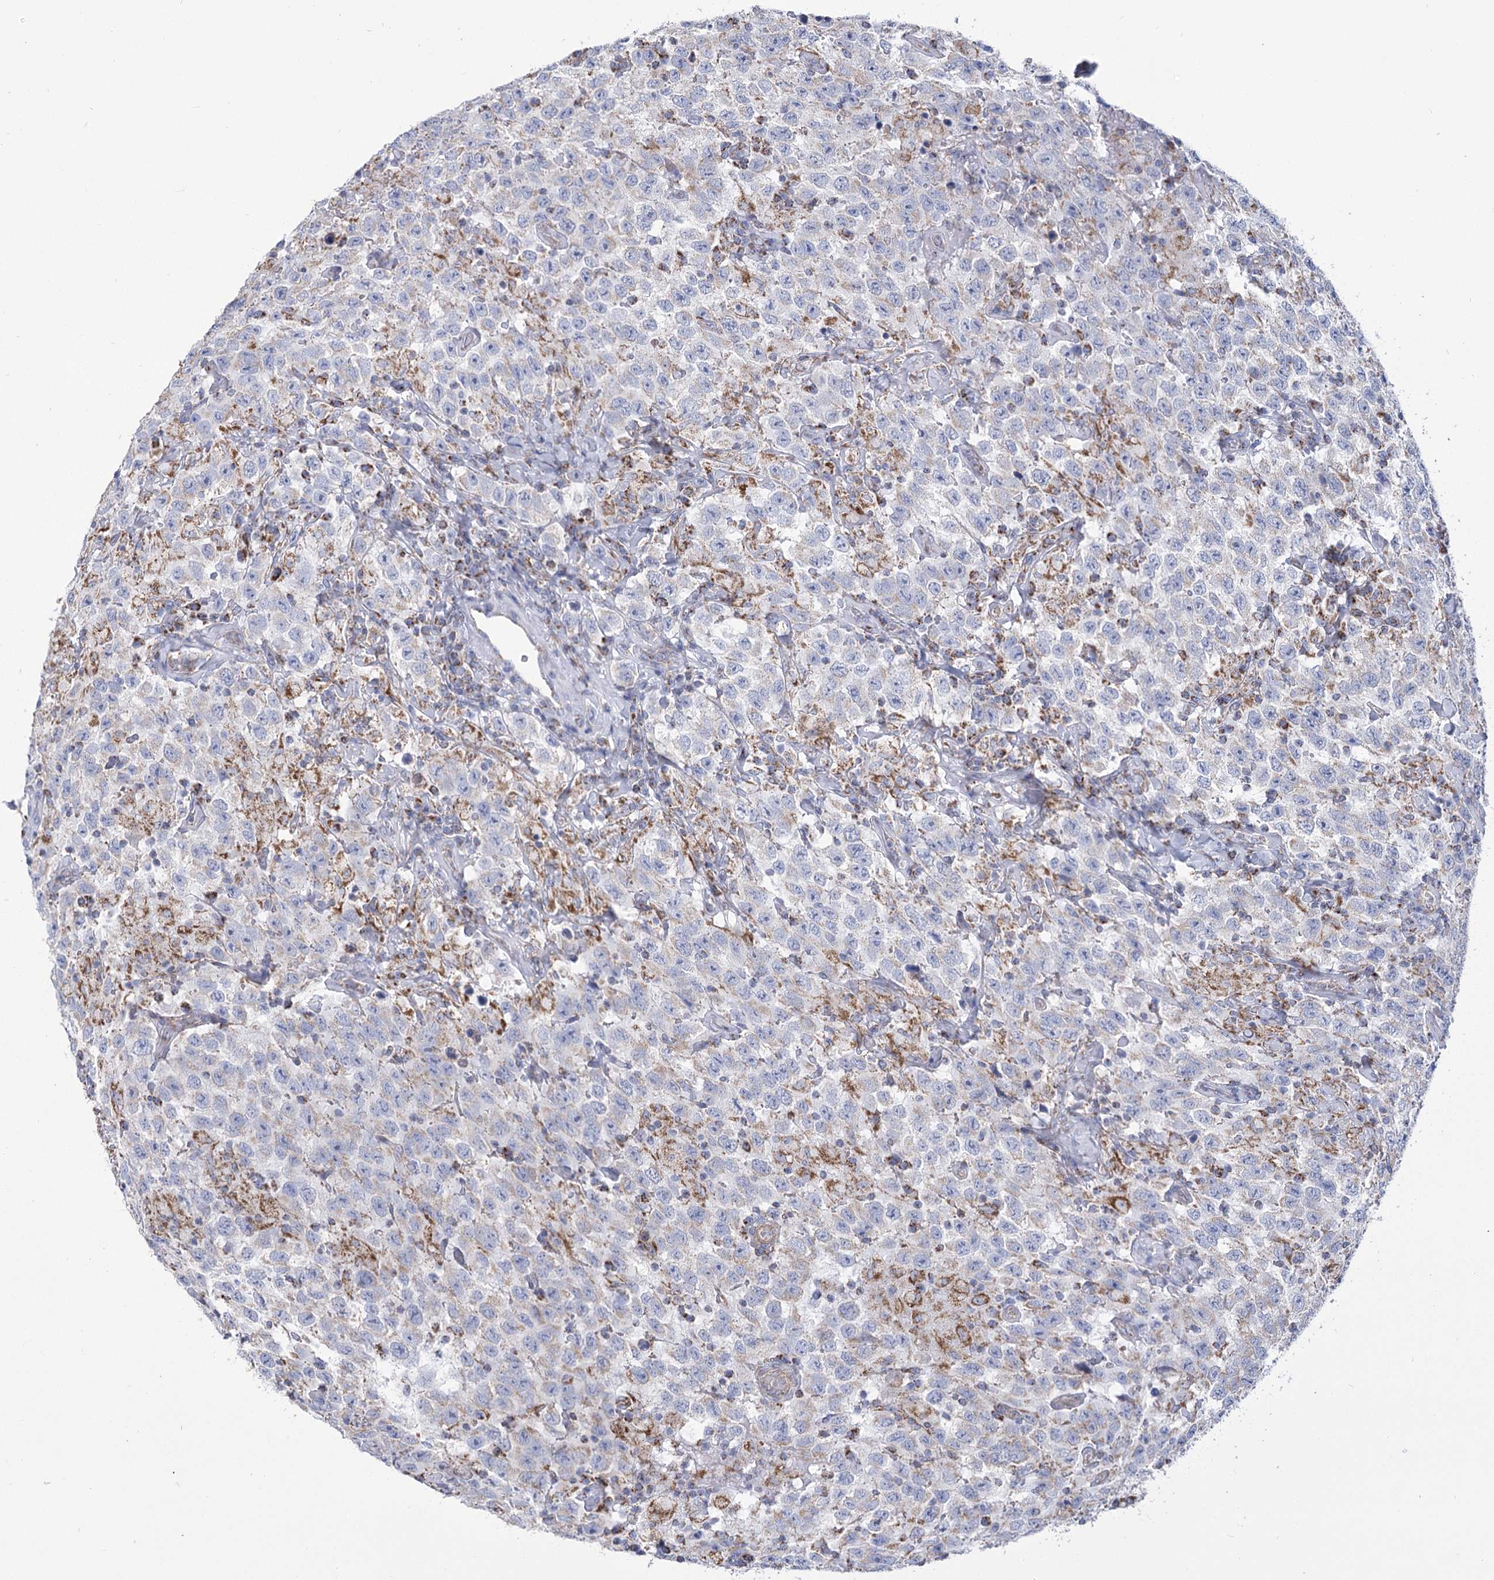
{"staining": {"intensity": "negative", "quantity": "none", "location": "none"}, "tissue": "testis cancer", "cell_type": "Tumor cells", "image_type": "cancer", "snomed": [{"axis": "morphology", "description": "Seminoma, NOS"}, {"axis": "topography", "description": "Testis"}], "caption": "IHC histopathology image of neoplastic tissue: human seminoma (testis) stained with DAB demonstrates no significant protein positivity in tumor cells.", "gene": "PDHB", "patient": {"sex": "male", "age": 41}}